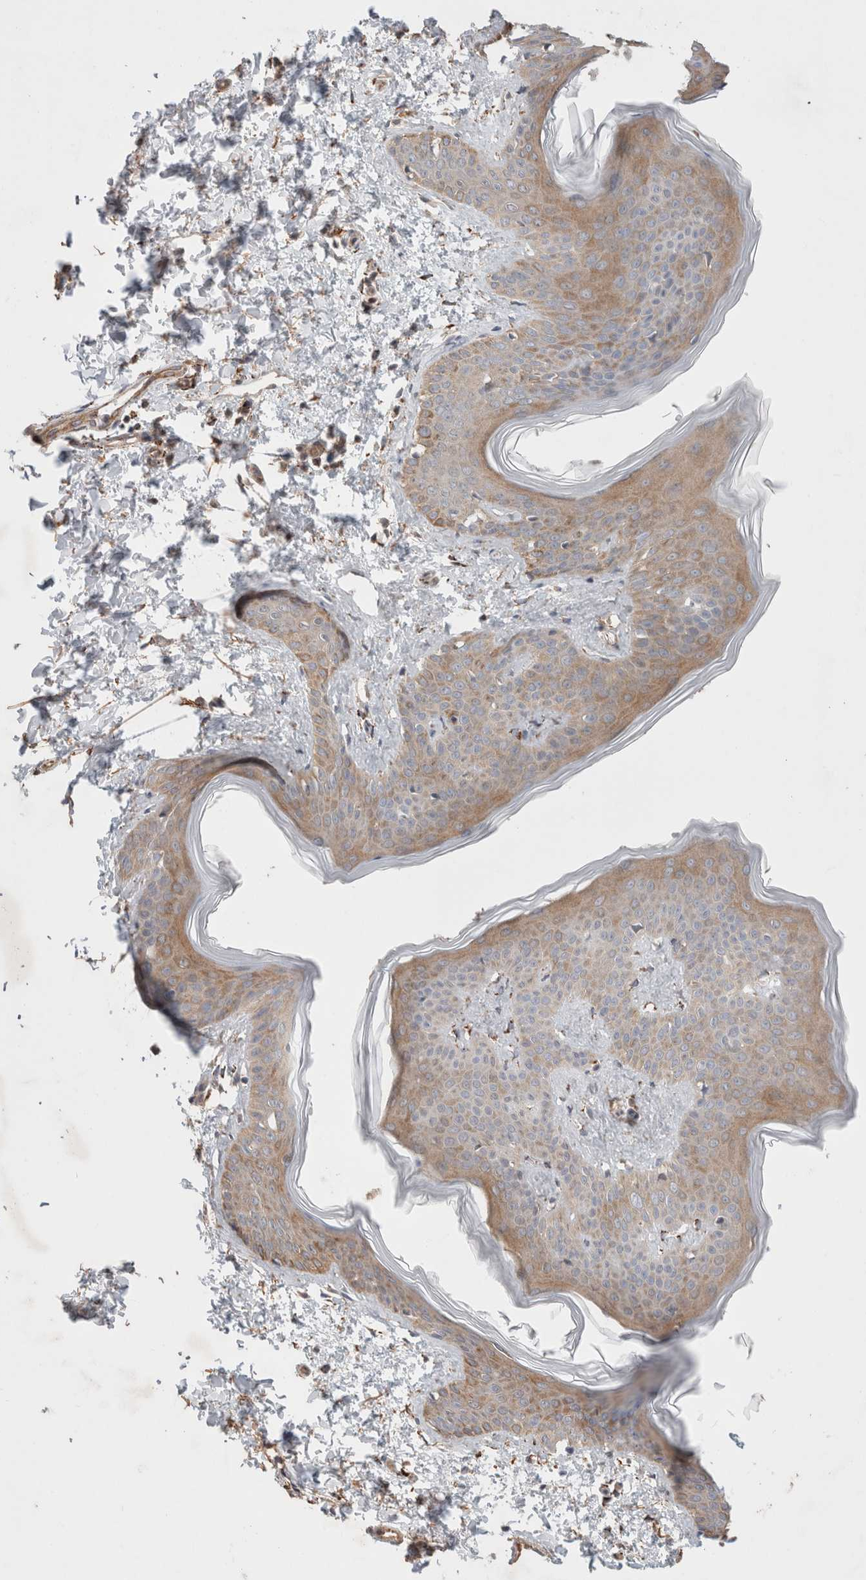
{"staining": {"intensity": "moderate", "quantity": ">75%", "location": "cytoplasmic/membranous"}, "tissue": "skin", "cell_type": "Fibroblasts", "image_type": "normal", "snomed": [{"axis": "morphology", "description": "Normal tissue, NOS"}, {"axis": "topography", "description": "Skin"}], "caption": "Immunohistochemistry histopathology image of unremarkable skin: human skin stained using immunohistochemistry (IHC) reveals medium levels of moderate protein expression localized specifically in the cytoplasmic/membranous of fibroblasts, appearing as a cytoplasmic/membranous brown color.", "gene": "HROB", "patient": {"sex": "female", "age": 17}}